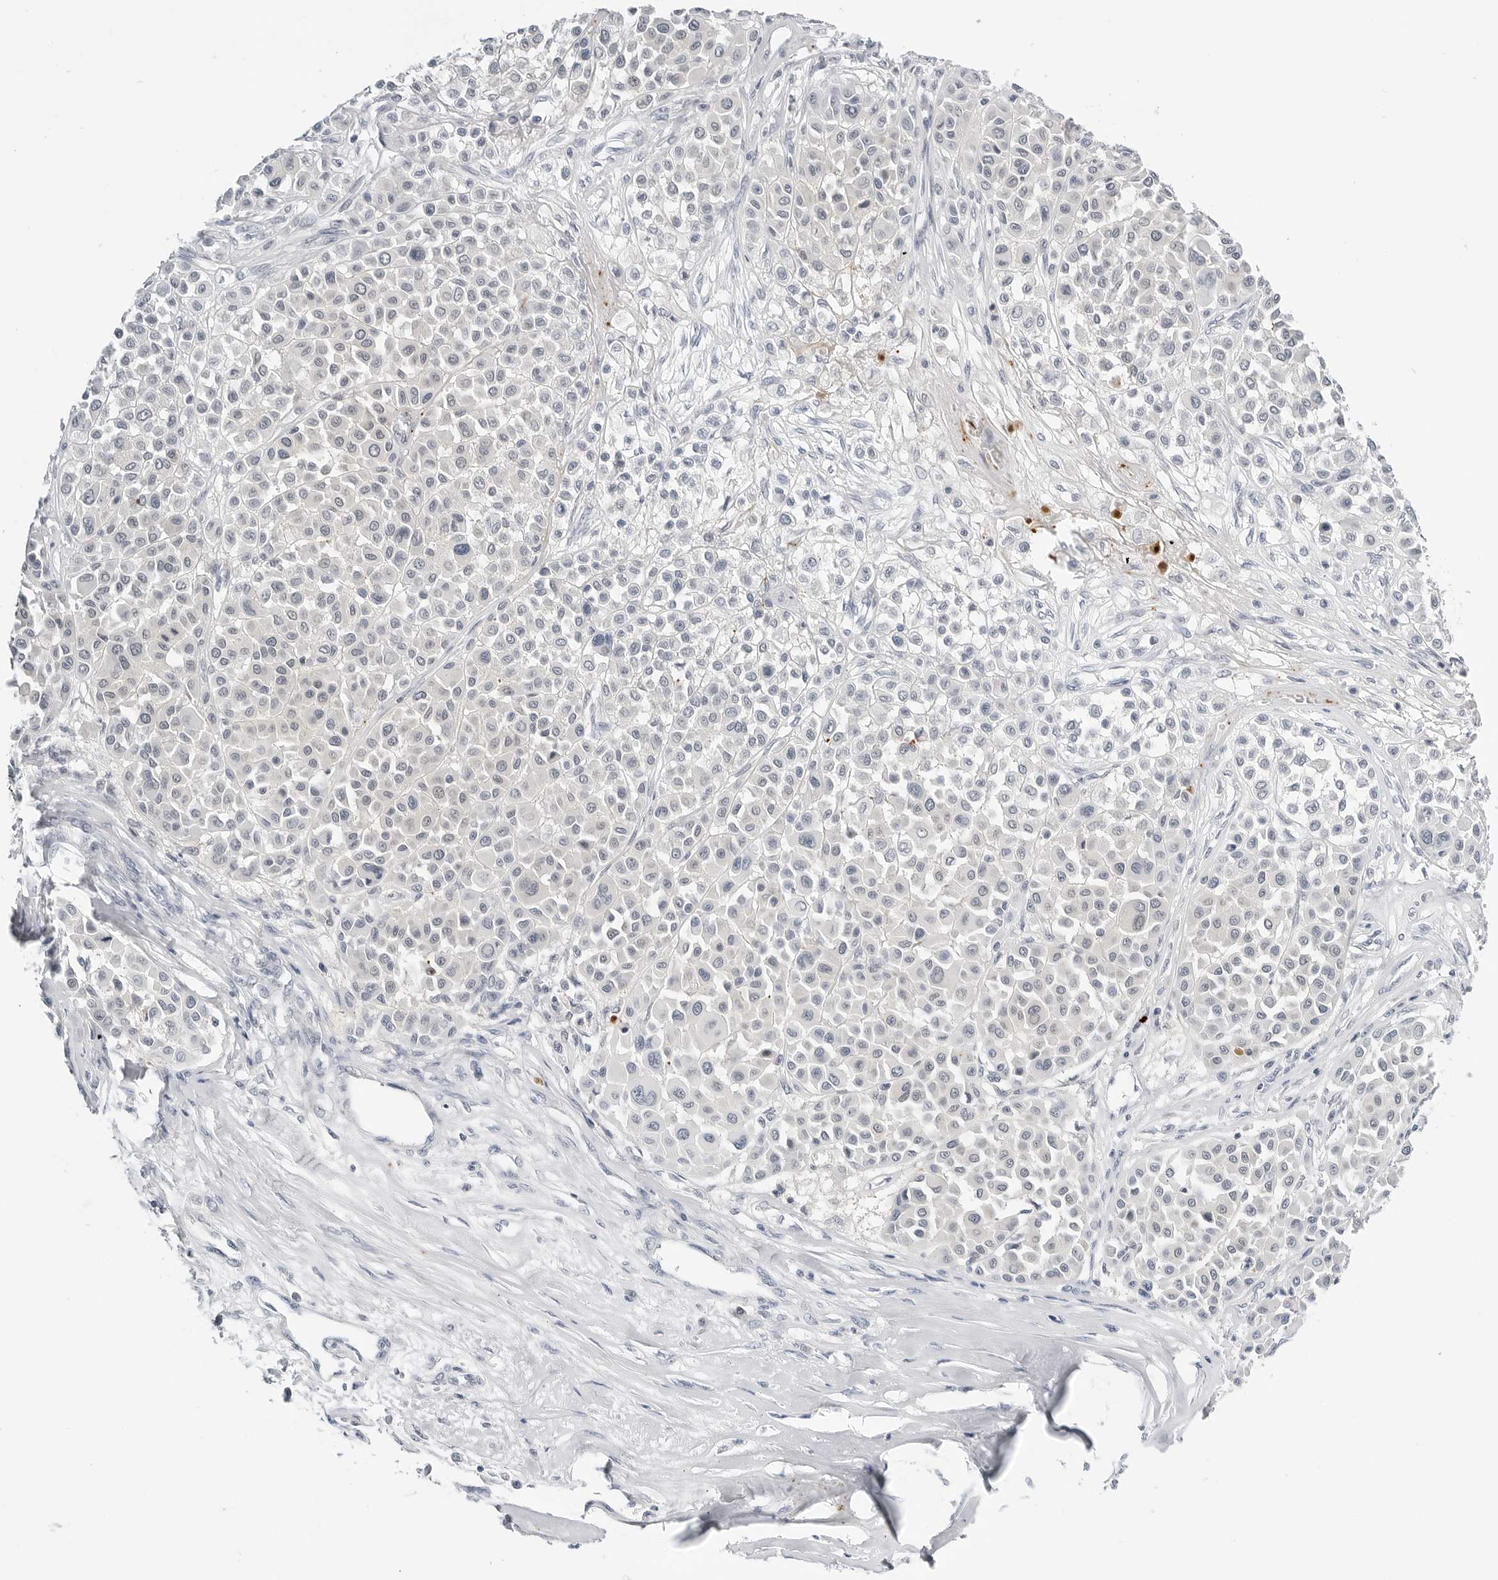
{"staining": {"intensity": "negative", "quantity": "none", "location": "none"}, "tissue": "melanoma", "cell_type": "Tumor cells", "image_type": "cancer", "snomed": [{"axis": "morphology", "description": "Malignant melanoma, Metastatic site"}, {"axis": "topography", "description": "Soft tissue"}], "caption": "An image of malignant melanoma (metastatic site) stained for a protein displays no brown staining in tumor cells. (DAB immunohistochemistry (IHC), high magnification).", "gene": "MAP2K5", "patient": {"sex": "male", "age": 41}}